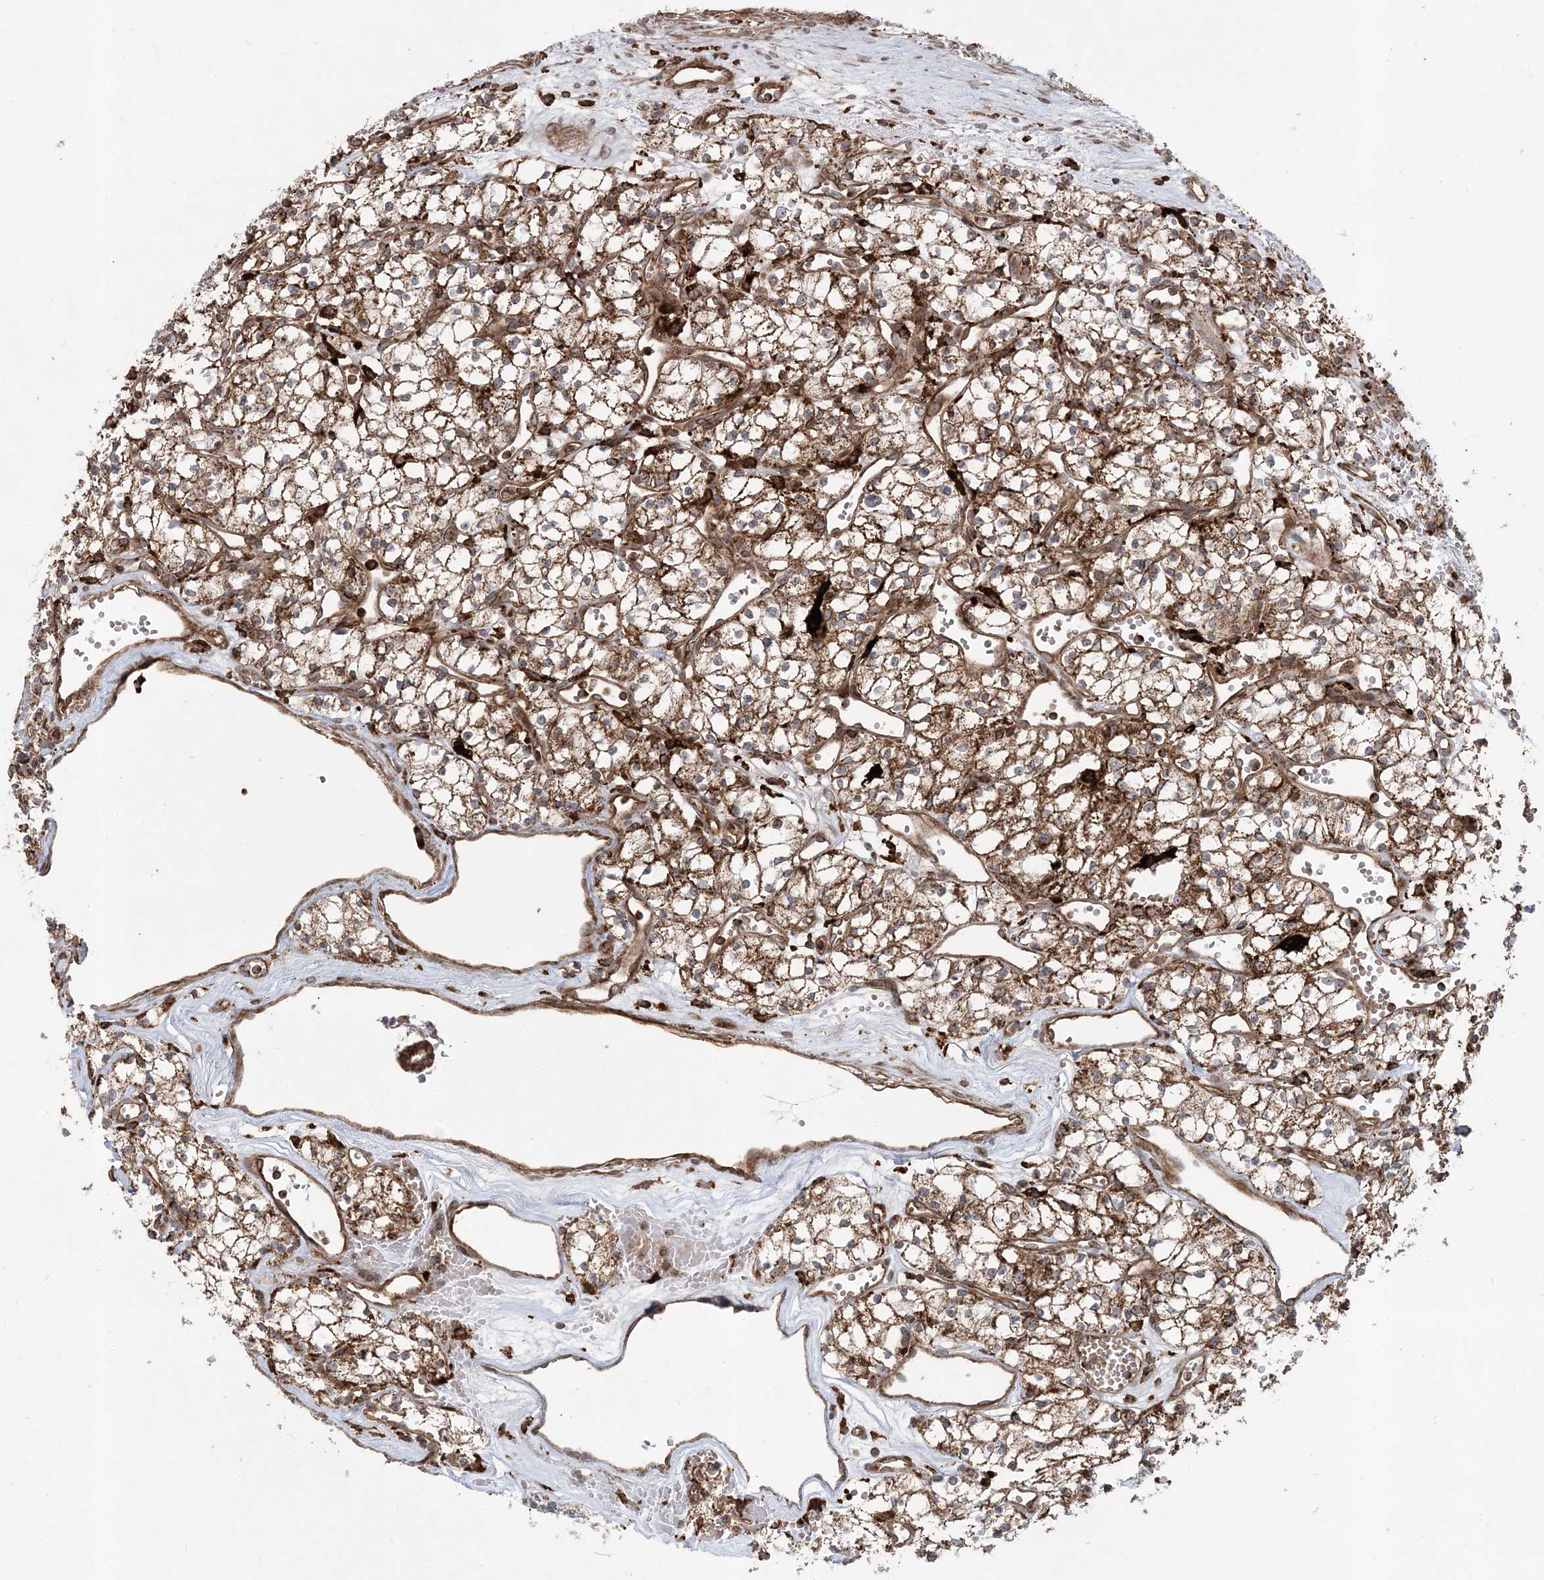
{"staining": {"intensity": "moderate", "quantity": ">75%", "location": "cytoplasmic/membranous"}, "tissue": "renal cancer", "cell_type": "Tumor cells", "image_type": "cancer", "snomed": [{"axis": "morphology", "description": "Adenocarcinoma, NOS"}, {"axis": "topography", "description": "Kidney"}], "caption": "This is an image of IHC staining of renal cancer (adenocarcinoma), which shows moderate expression in the cytoplasmic/membranous of tumor cells.", "gene": "LRPPRC", "patient": {"sex": "male", "age": 59}}